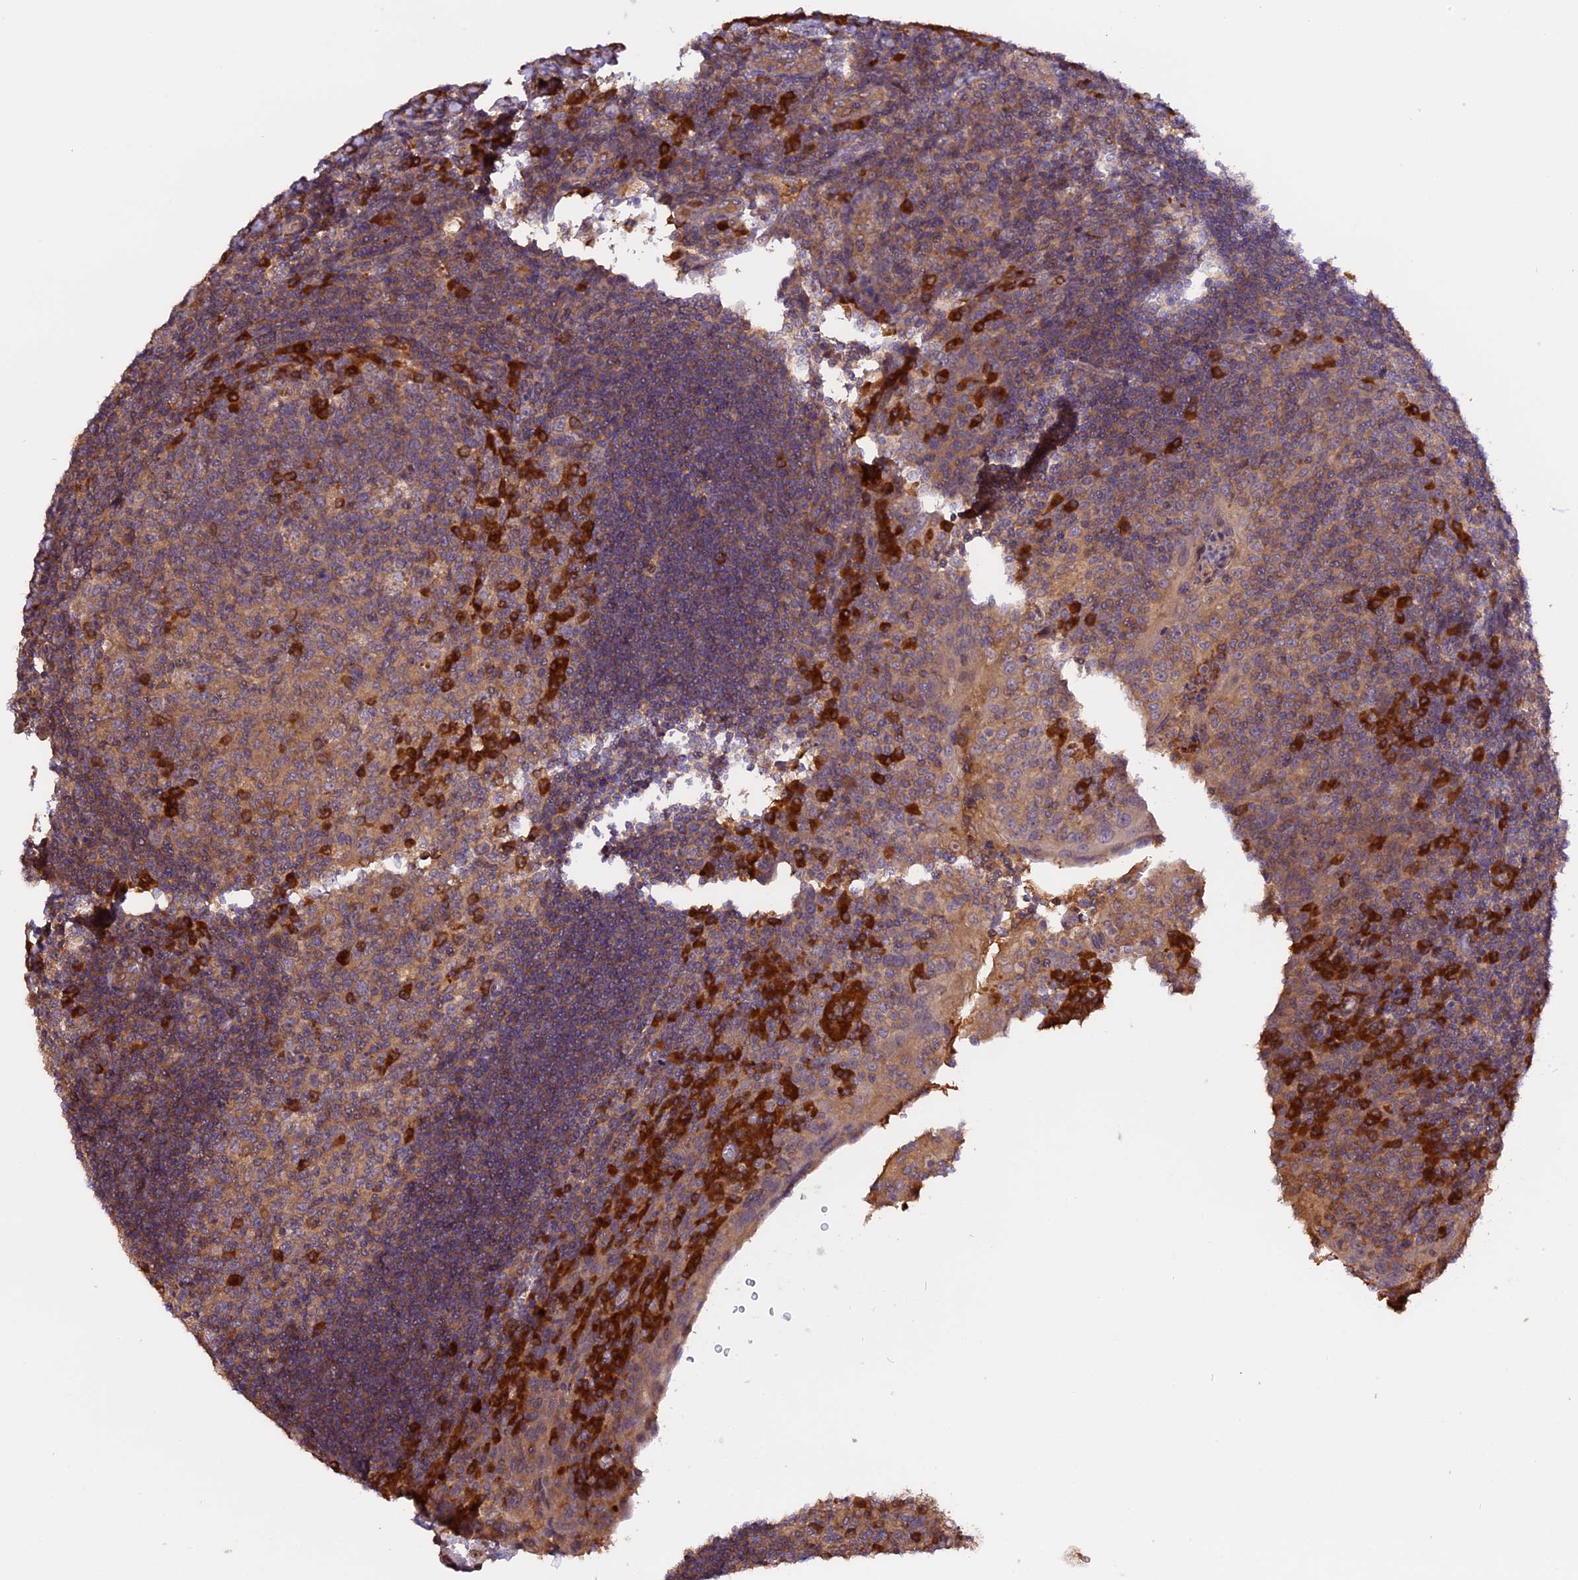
{"staining": {"intensity": "strong", "quantity": "<25%", "location": "cytoplasmic/membranous"}, "tissue": "tonsil", "cell_type": "Germinal center cells", "image_type": "normal", "snomed": [{"axis": "morphology", "description": "Normal tissue, NOS"}, {"axis": "topography", "description": "Tonsil"}], "caption": "IHC image of benign tonsil stained for a protein (brown), which shows medium levels of strong cytoplasmic/membranous staining in about <25% of germinal center cells.", "gene": "SETD6", "patient": {"sex": "male", "age": 17}}